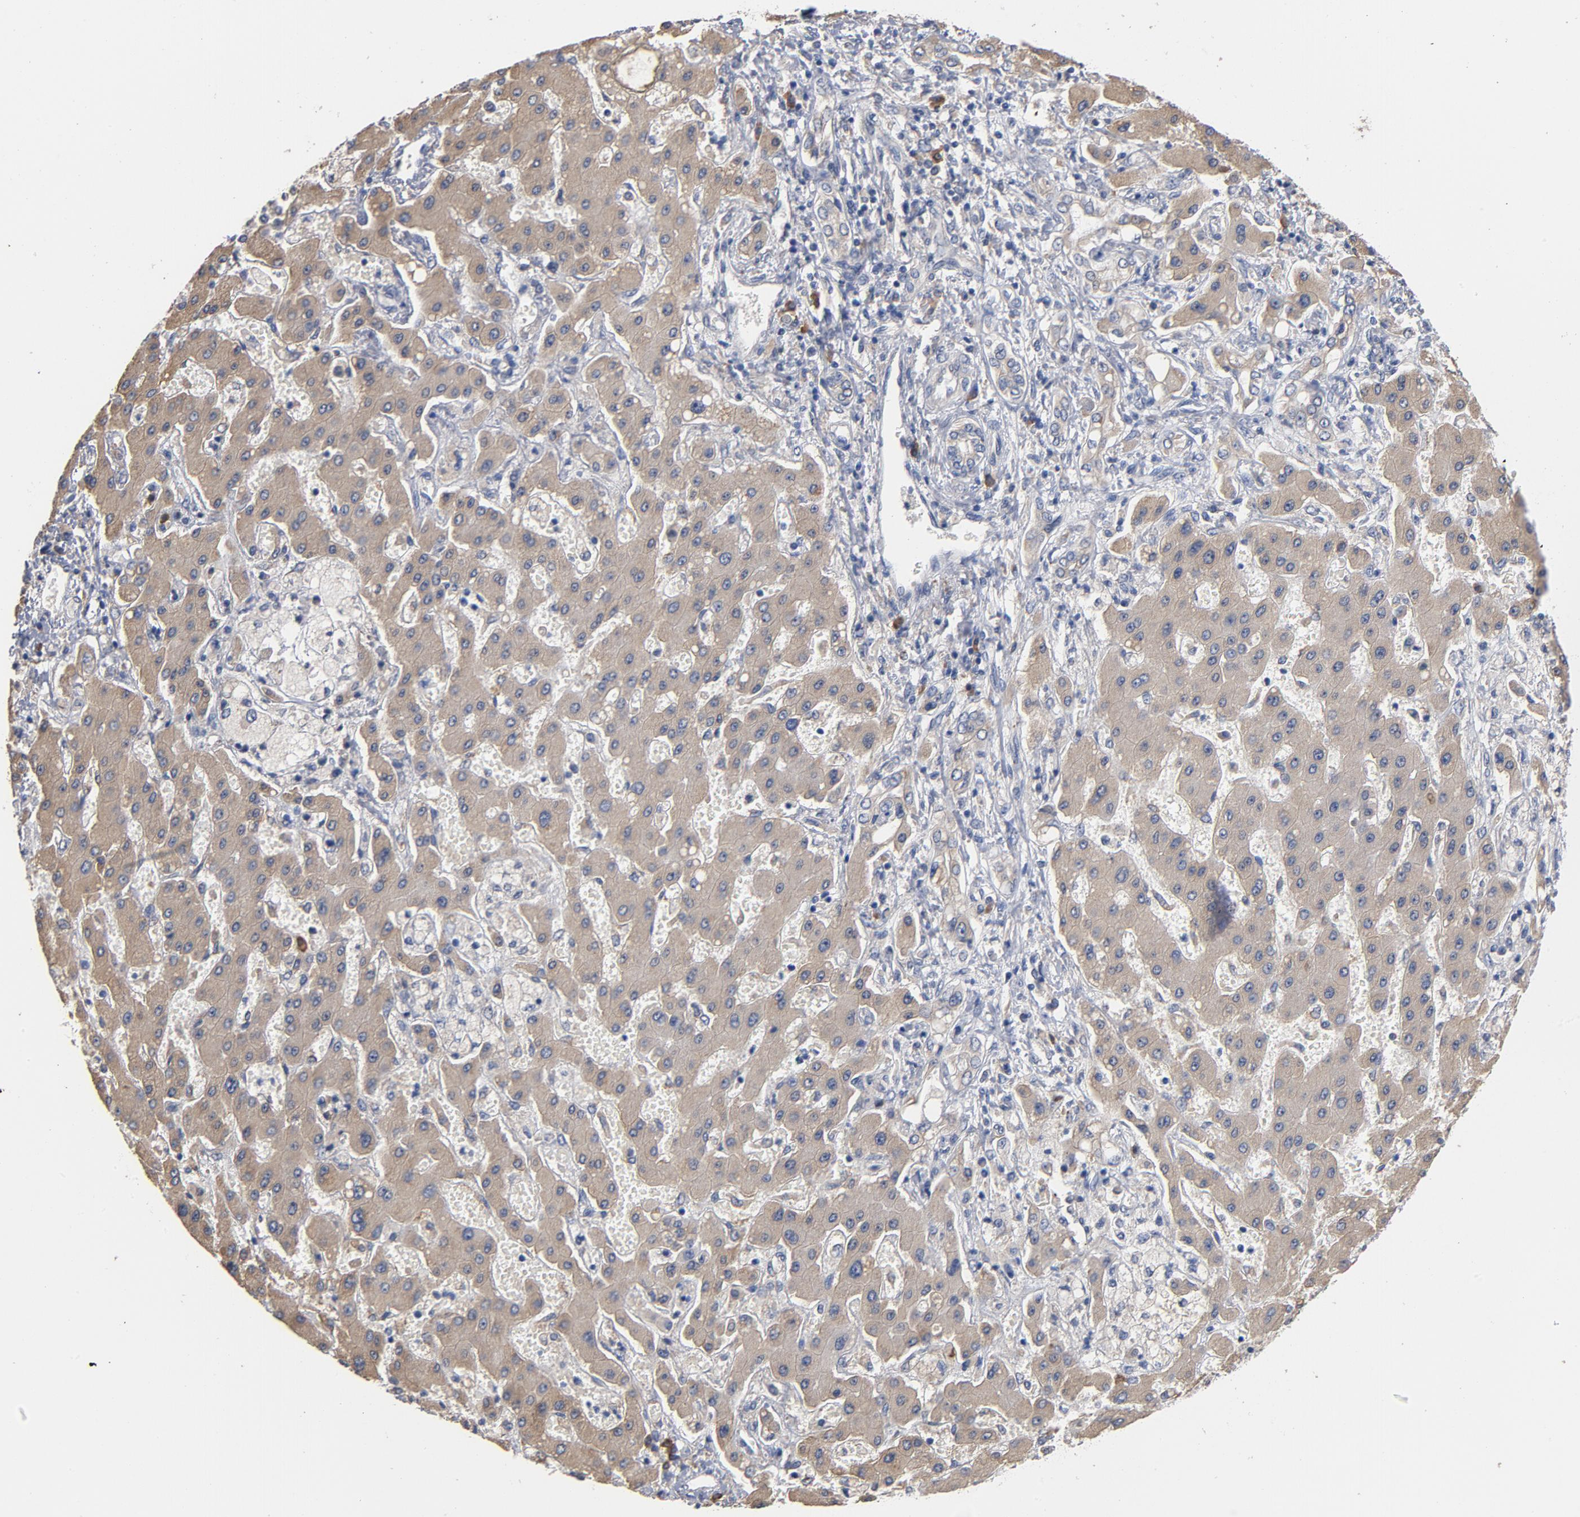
{"staining": {"intensity": "moderate", "quantity": ">75%", "location": "cytoplasmic/membranous"}, "tissue": "liver cancer", "cell_type": "Tumor cells", "image_type": "cancer", "snomed": [{"axis": "morphology", "description": "Cholangiocarcinoma"}, {"axis": "topography", "description": "Liver"}], "caption": "Protein analysis of liver cancer (cholangiocarcinoma) tissue exhibits moderate cytoplasmic/membranous staining in about >75% of tumor cells. The staining was performed using DAB, with brown indicating positive protein expression. Nuclei are stained blue with hematoxylin.", "gene": "TLR4", "patient": {"sex": "male", "age": 50}}